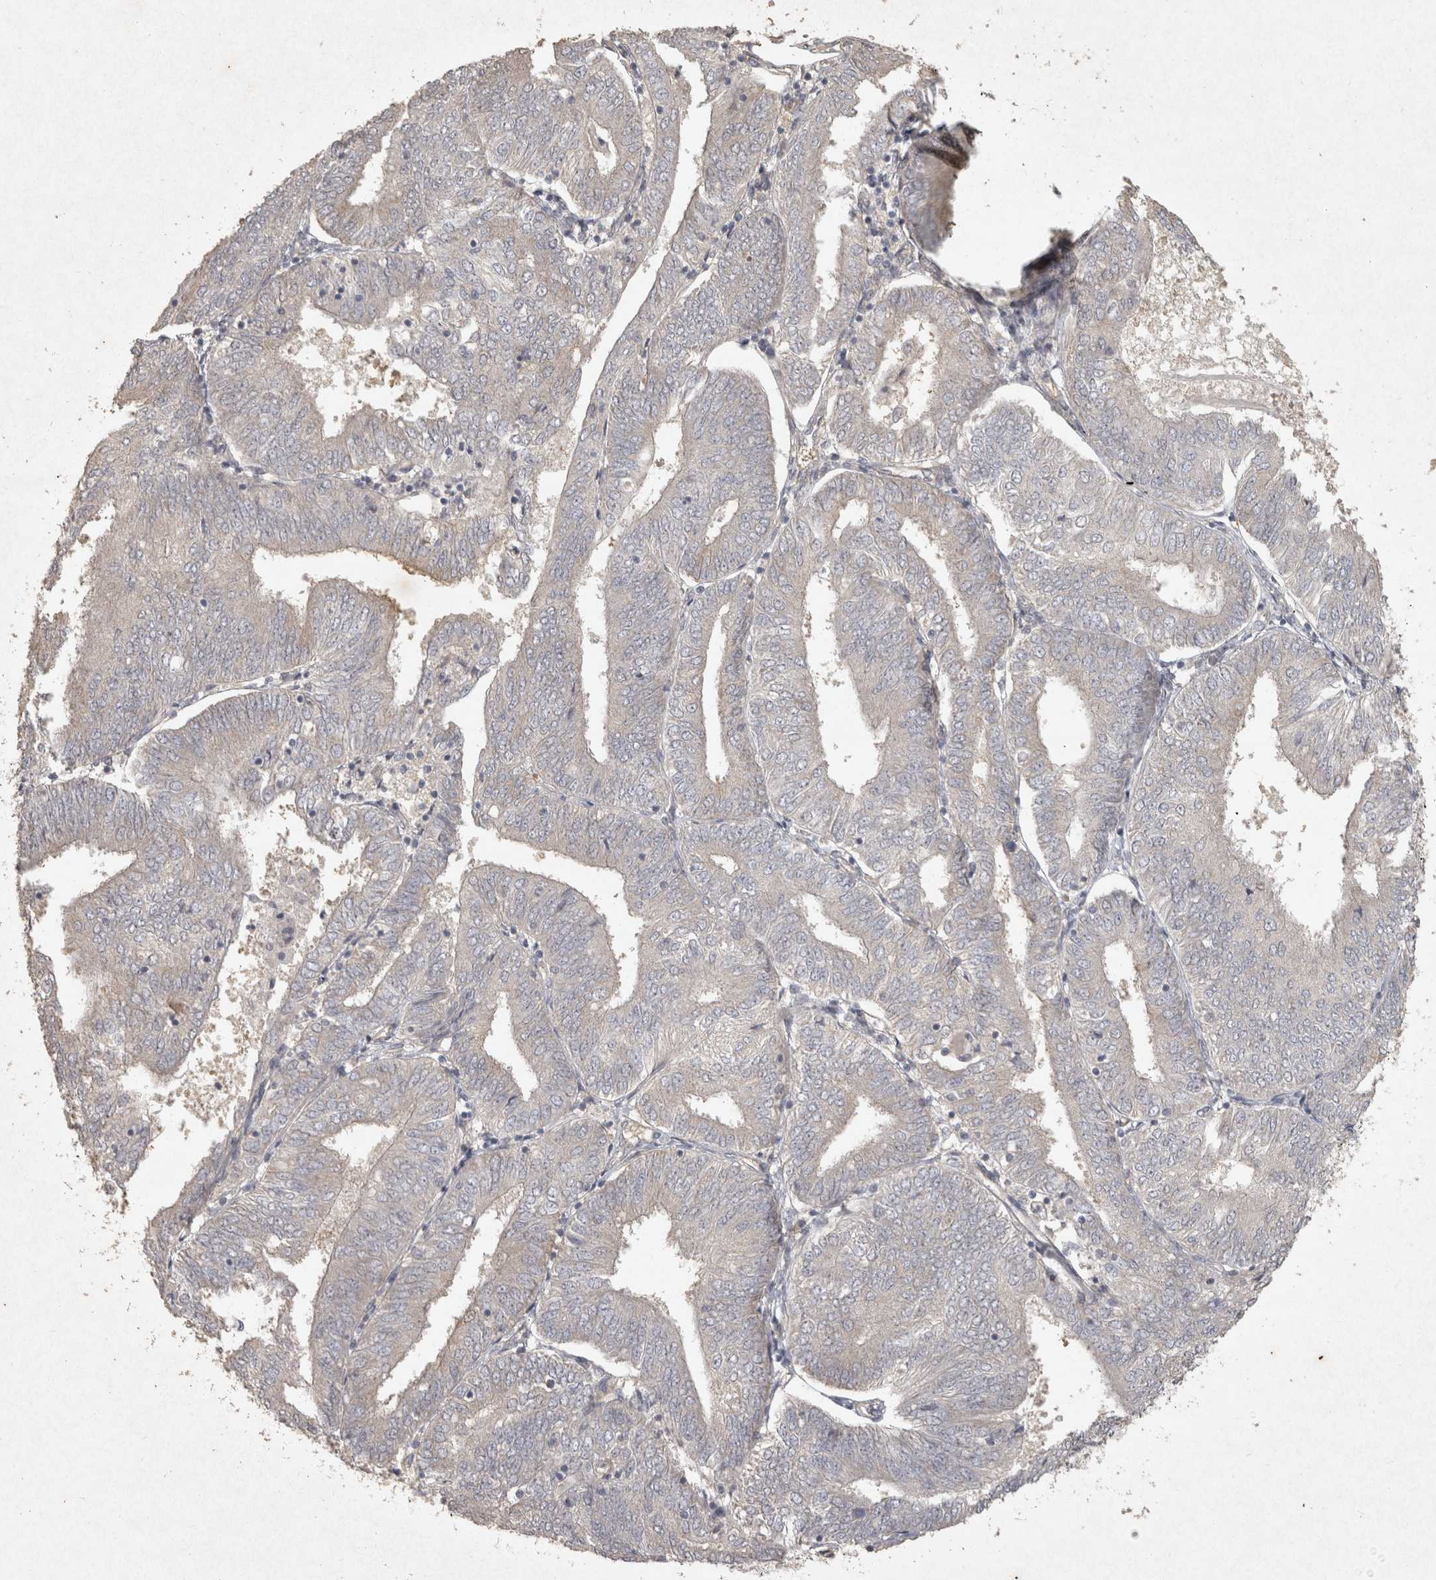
{"staining": {"intensity": "negative", "quantity": "none", "location": "none"}, "tissue": "endometrial cancer", "cell_type": "Tumor cells", "image_type": "cancer", "snomed": [{"axis": "morphology", "description": "Adenocarcinoma, NOS"}, {"axis": "topography", "description": "Endometrium"}], "caption": "Tumor cells show no significant expression in endometrial cancer (adenocarcinoma). (Stains: DAB (3,3'-diaminobenzidine) immunohistochemistry (IHC) with hematoxylin counter stain, Microscopy: brightfield microscopy at high magnification).", "gene": "OSTN", "patient": {"sex": "female", "age": 58}}